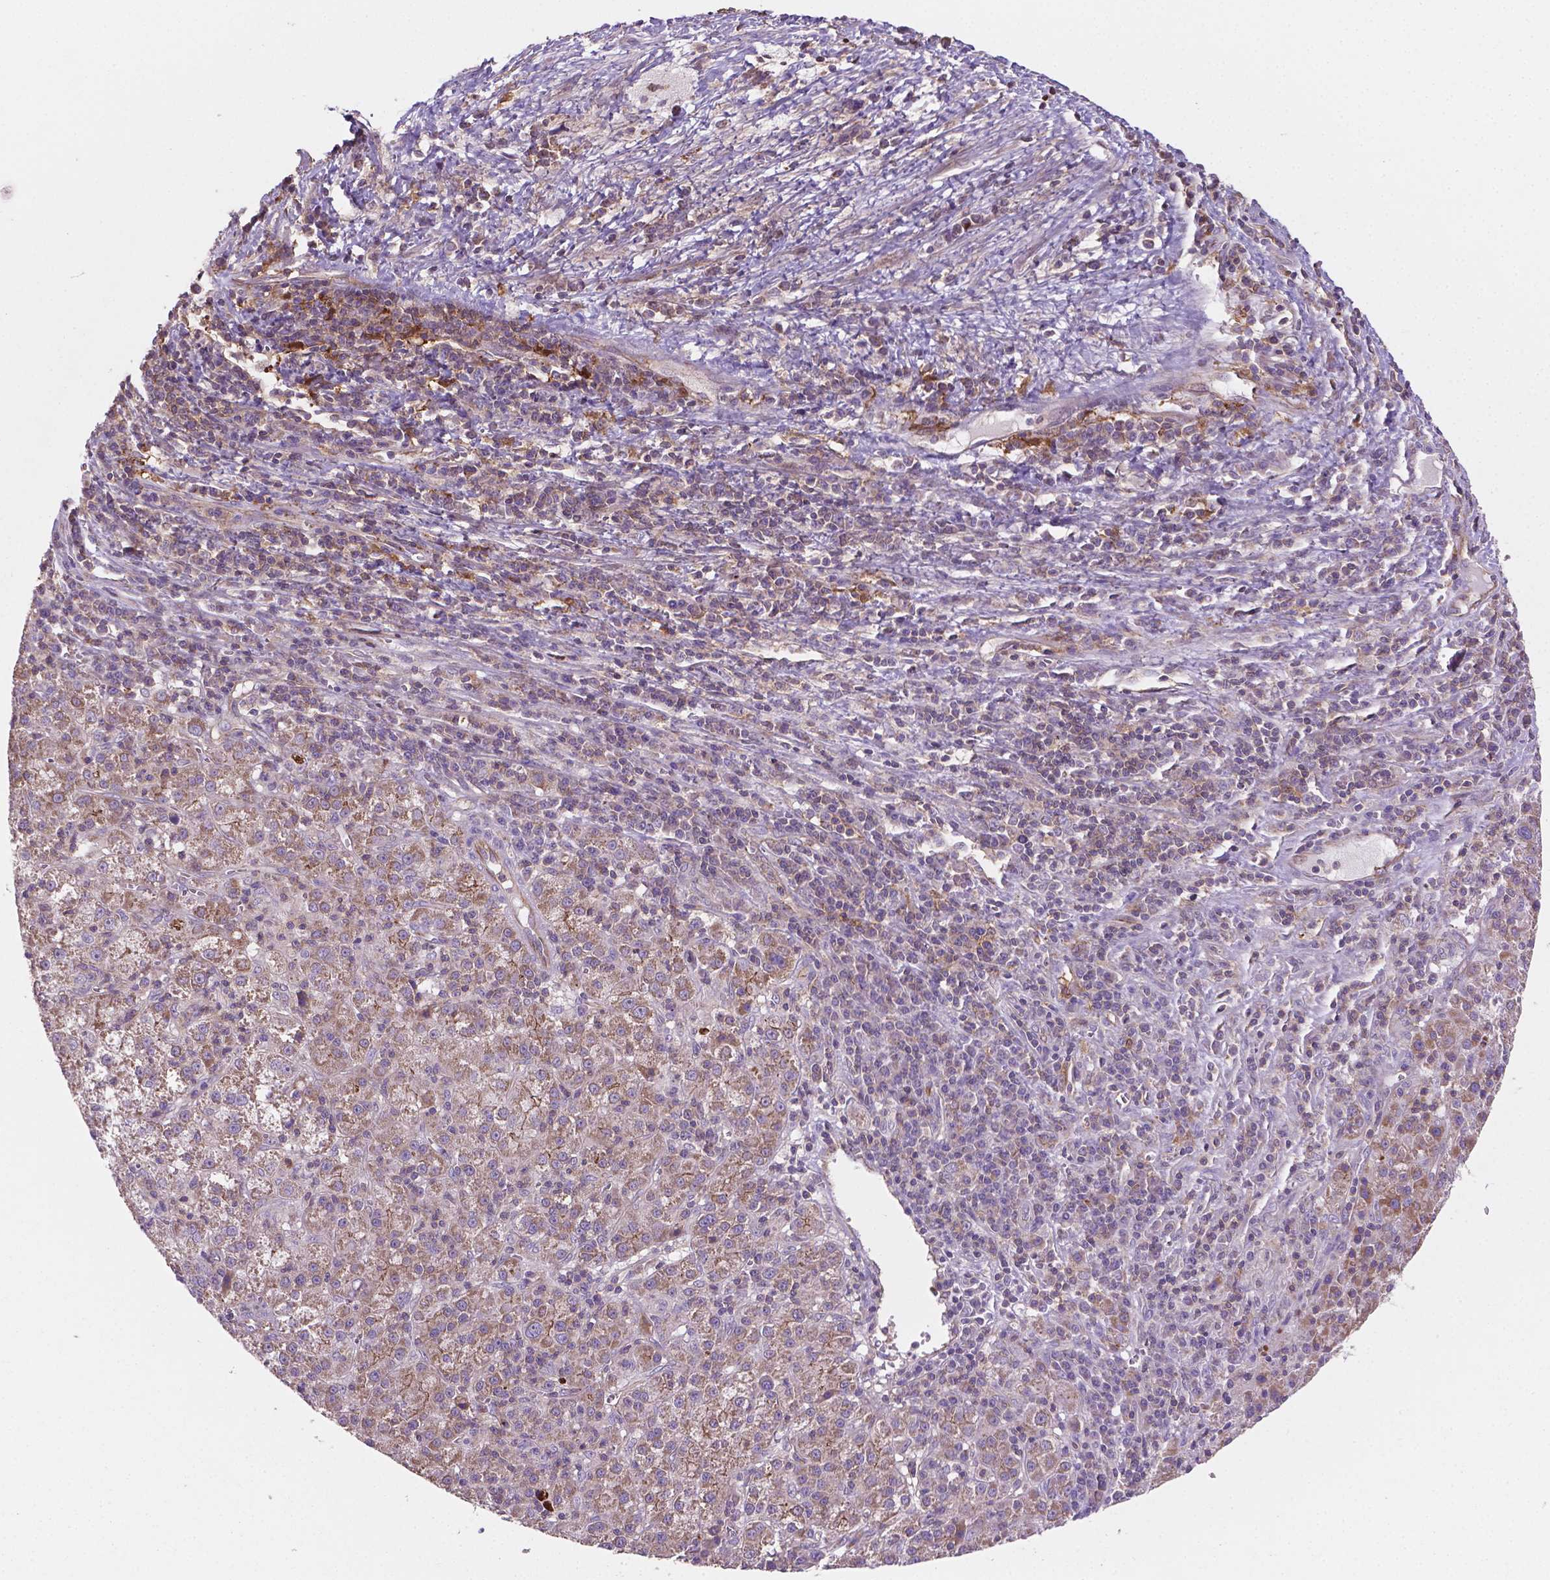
{"staining": {"intensity": "moderate", "quantity": "25%-75%", "location": "cytoplasmic/membranous"}, "tissue": "liver cancer", "cell_type": "Tumor cells", "image_type": "cancer", "snomed": [{"axis": "morphology", "description": "Carcinoma, Hepatocellular, NOS"}, {"axis": "topography", "description": "Liver"}], "caption": "IHC micrograph of liver hepatocellular carcinoma stained for a protein (brown), which shows medium levels of moderate cytoplasmic/membranous positivity in approximately 25%-75% of tumor cells.", "gene": "TCAF1", "patient": {"sex": "female", "age": 60}}